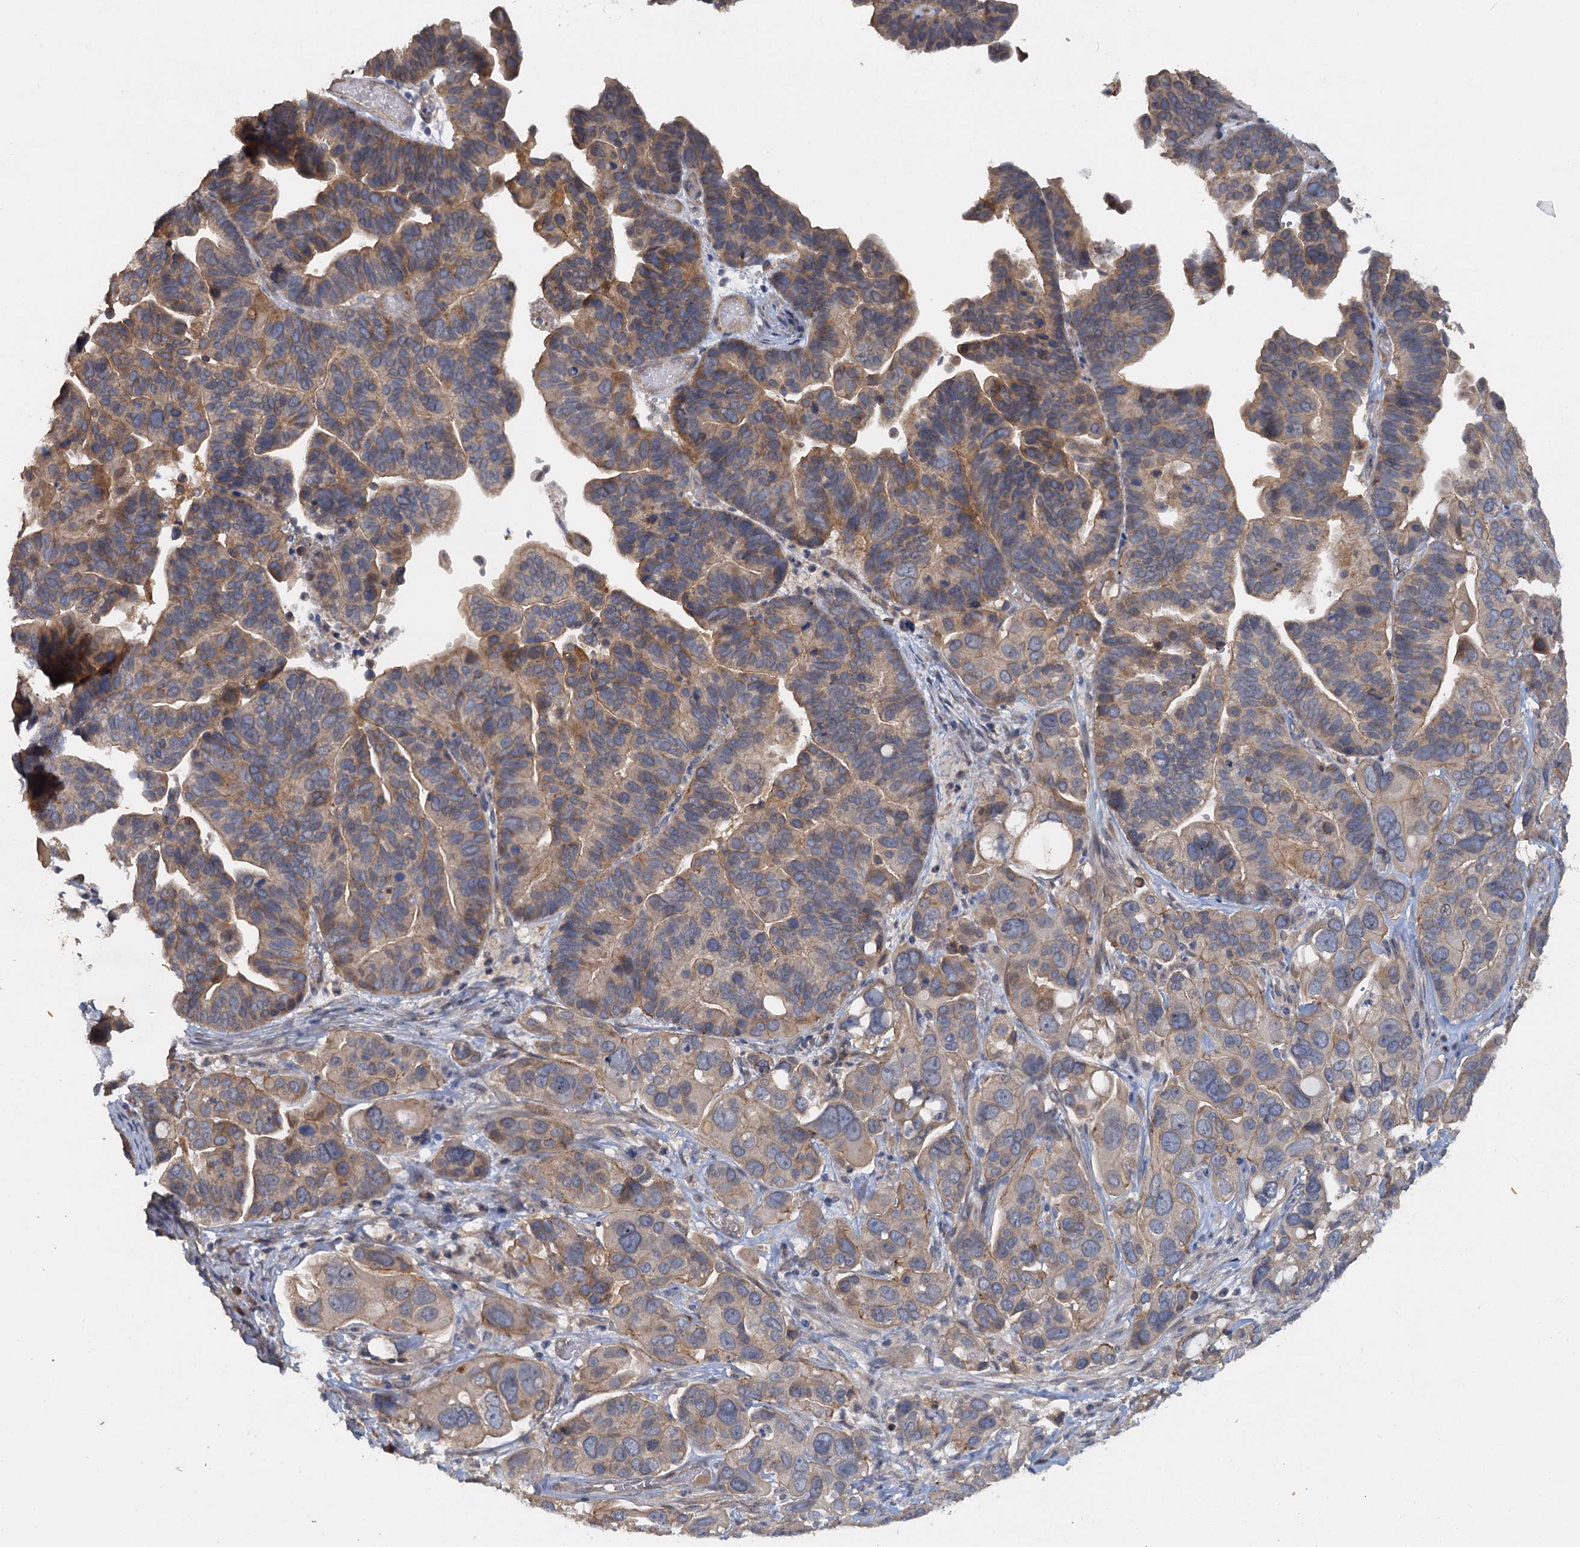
{"staining": {"intensity": "moderate", "quantity": ">75%", "location": "cytoplasmic/membranous"}, "tissue": "ovarian cancer", "cell_type": "Tumor cells", "image_type": "cancer", "snomed": [{"axis": "morphology", "description": "Cystadenocarcinoma, serous, NOS"}, {"axis": "topography", "description": "Ovary"}], "caption": "This histopathology image displays immunohistochemistry staining of human ovarian cancer, with medium moderate cytoplasmic/membranous positivity in approximately >75% of tumor cells.", "gene": "ZNF324", "patient": {"sex": "female", "age": 56}}